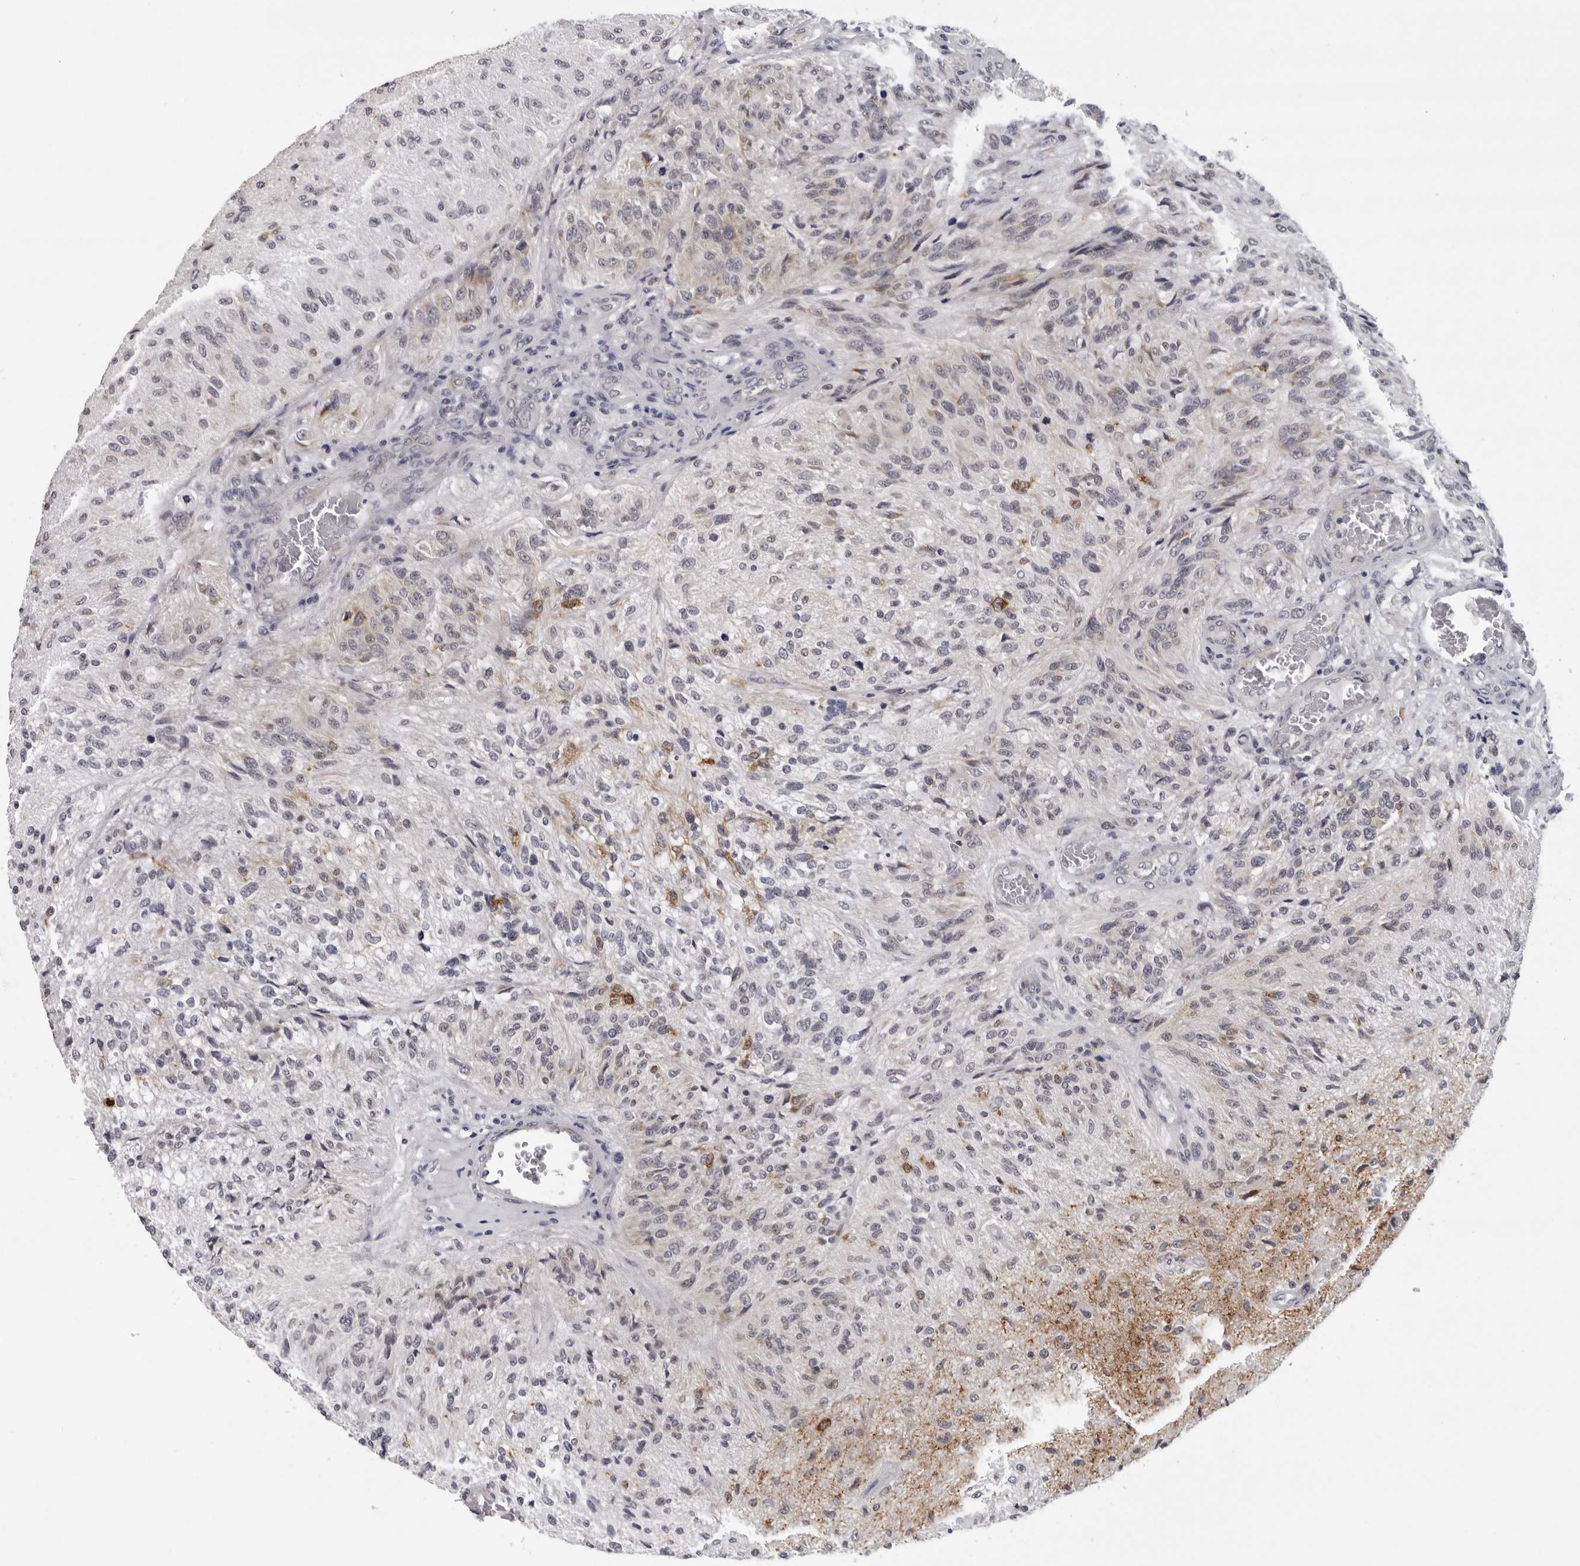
{"staining": {"intensity": "negative", "quantity": "none", "location": "none"}, "tissue": "glioma", "cell_type": "Tumor cells", "image_type": "cancer", "snomed": [{"axis": "morphology", "description": "Normal tissue, NOS"}, {"axis": "morphology", "description": "Glioma, malignant, High grade"}, {"axis": "topography", "description": "Cerebral cortex"}], "caption": "Photomicrograph shows no significant protein expression in tumor cells of glioma.", "gene": "CPT2", "patient": {"sex": "male", "age": 77}}